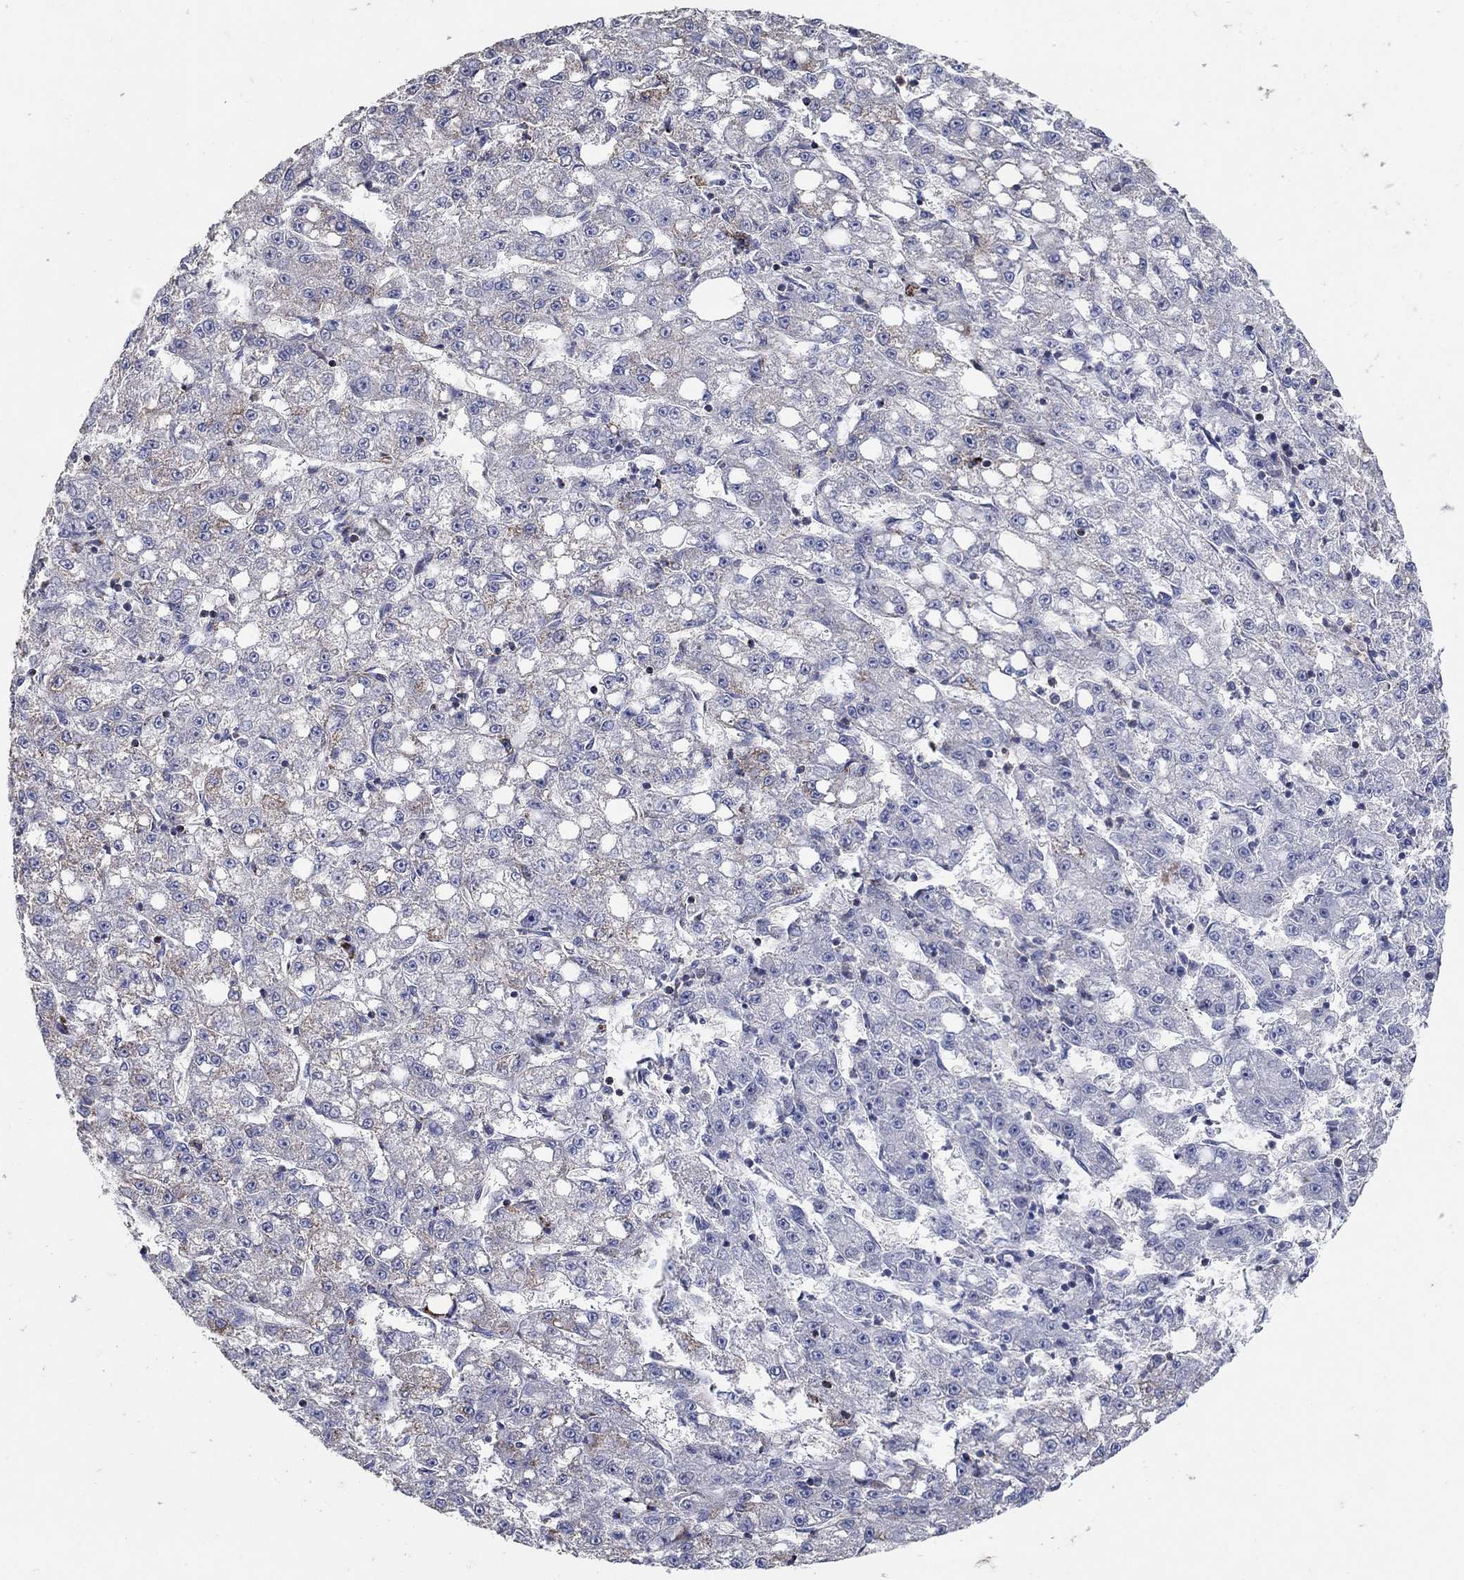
{"staining": {"intensity": "negative", "quantity": "none", "location": "none"}, "tissue": "liver cancer", "cell_type": "Tumor cells", "image_type": "cancer", "snomed": [{"axis": "morphology", "description": "Carcinoma, Hepatocellular, NOS"}, {"axis": "topography", "description": "Liver"}], "caption": "A photomicrograph of hepatocellular carcinoma (liver) stained for a protein demonstrates no brown staining in tumor cells. (Brightfield microscopy of DAB (3,3'-diaminobenzidine) immunohistochemistry at high magnification).", "gene": "HMX2", "patient": {"sex": "female", "age": 65}}